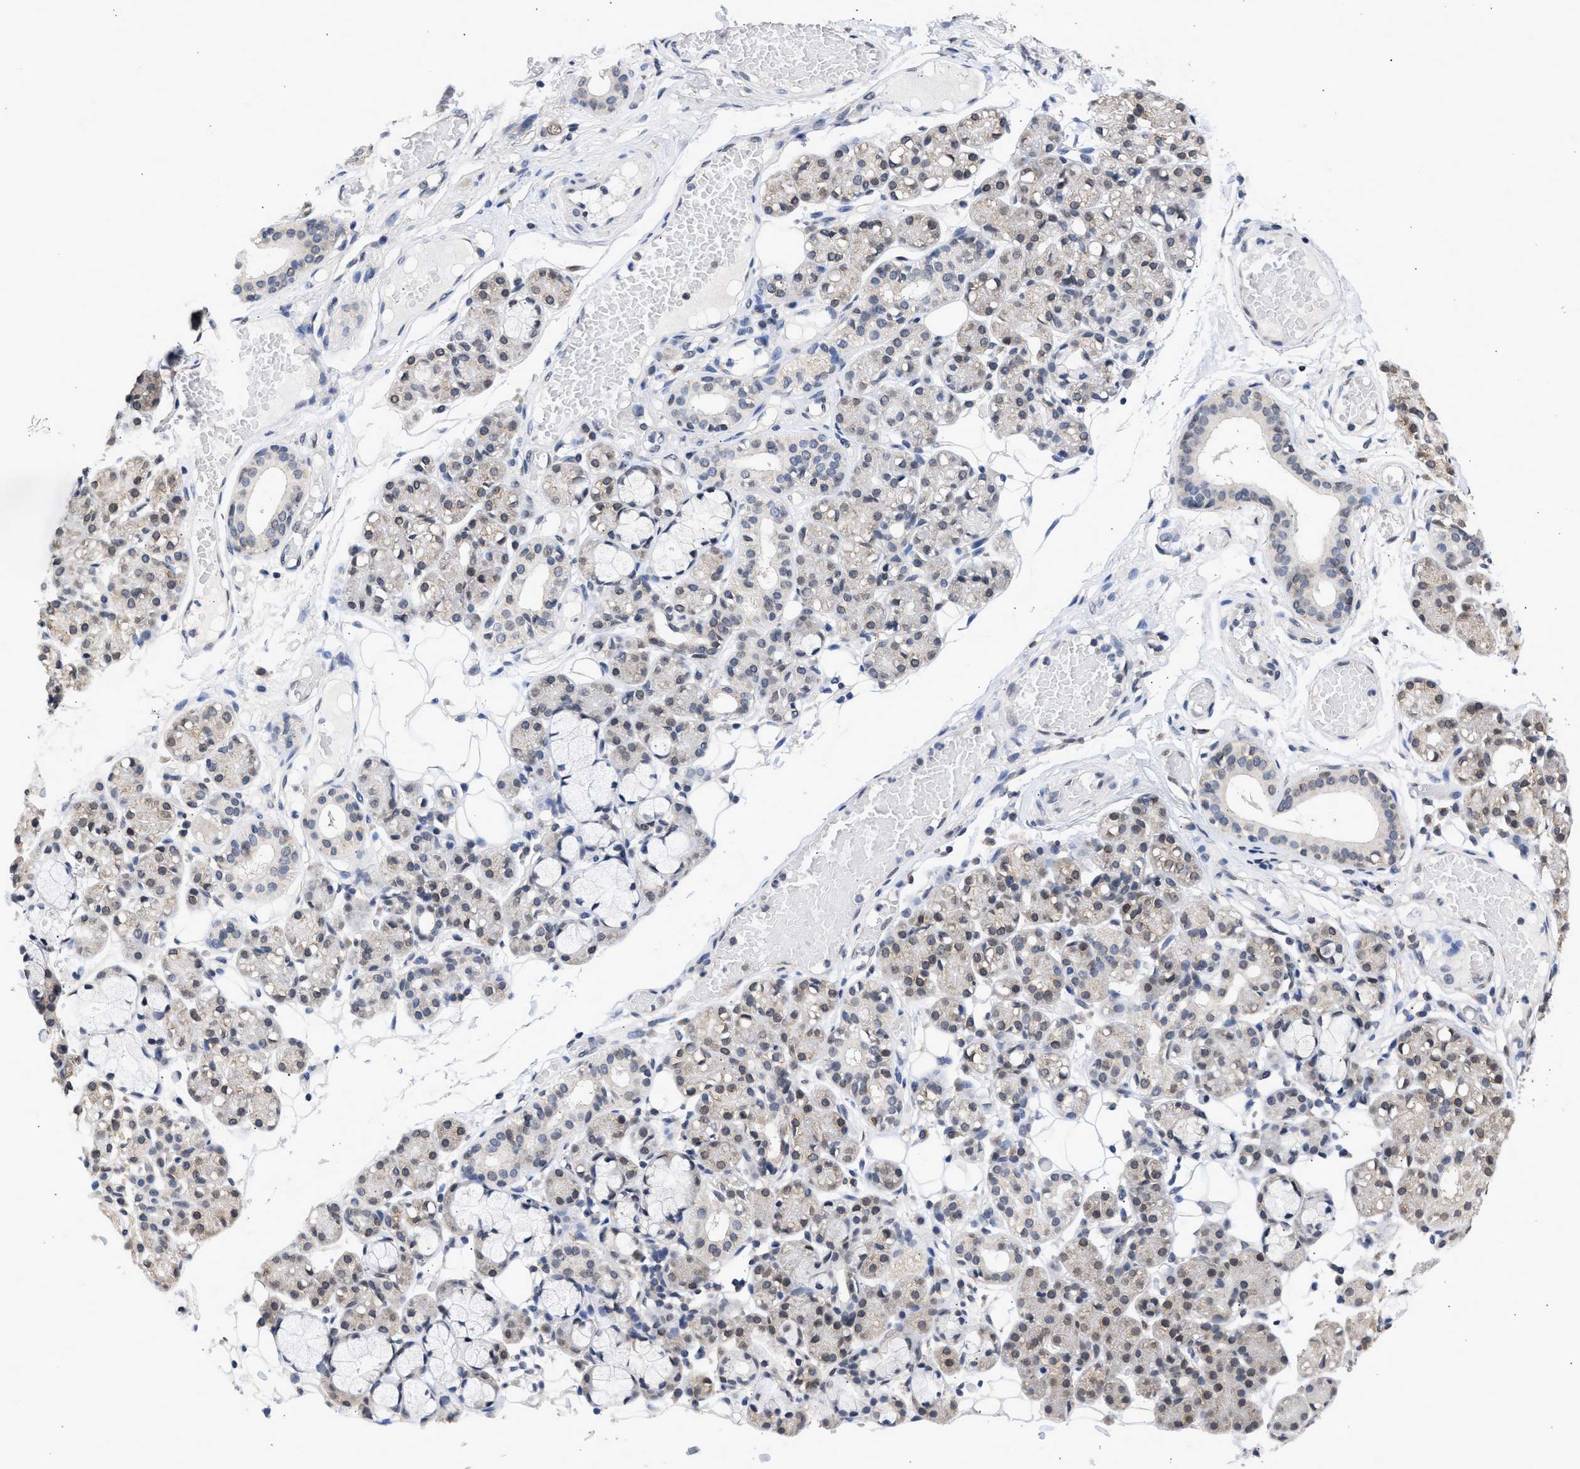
{"staining": {"intensity": "weak", "quantity": "<25%", "location": "cytoplasmic/membranous"}, "tissue": "salivary gland", "cell_type": "Glandular cells", "image_type": "normal", "snomed": [{"axis": "morphology", "description": "Normal tissue, NOS"}, {"axis": "topography", "description": "Salivary gland"}], "caption": "Image shows no protein staining in glandular cells of benign salivary gland.", "gene": "NUP35", "patient": {"sex": "male", "age": 63}}